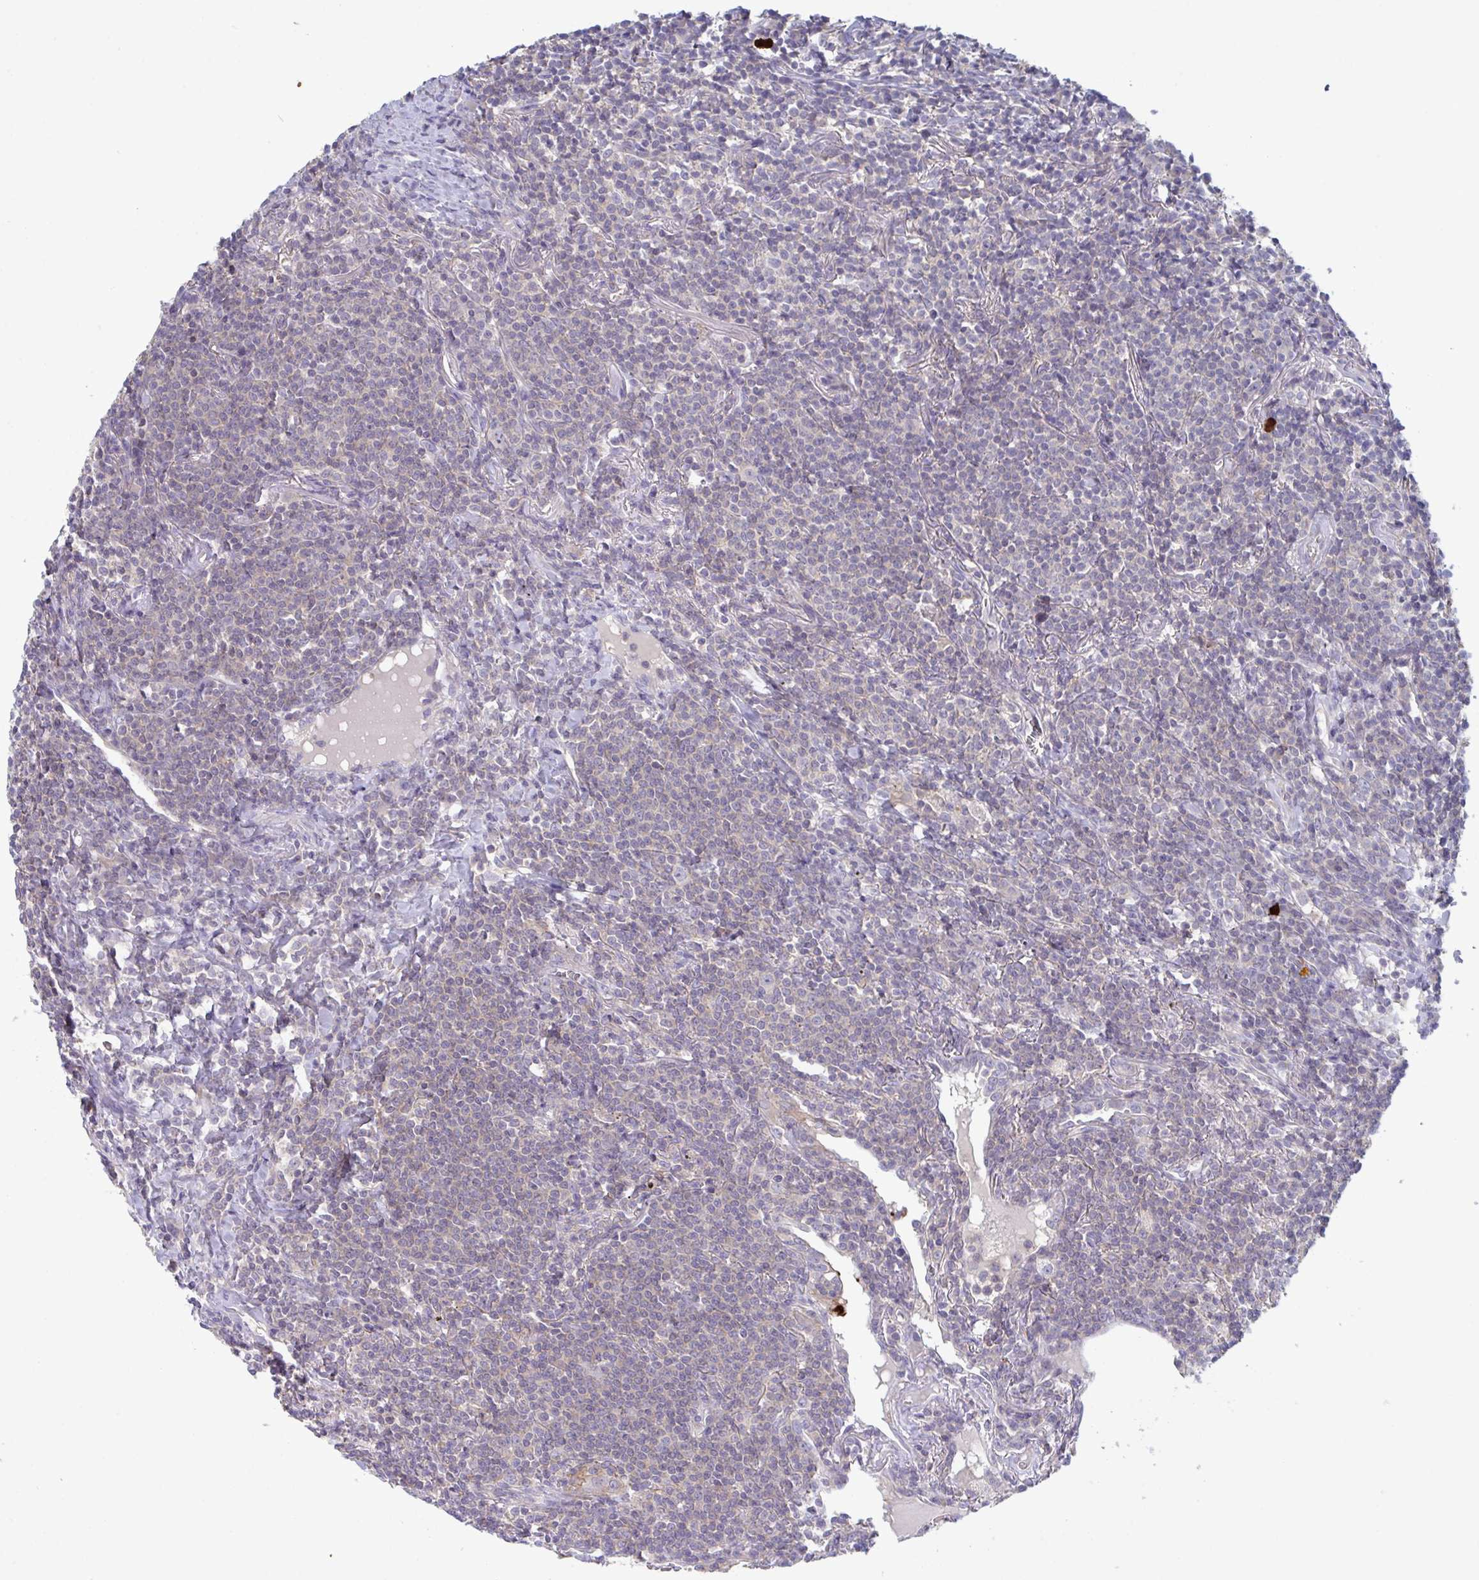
{"staining": {"intensity": "negative", "quantity": "none", "location": "none"}, "tissue": "lymphoma", "cell_type": "Tumor cells", "image_type": "cancer", "snomed": [{"axis": "morphology", "description": "Malignant lymphoma, non-Hodgkin's type, Low grade"}, {"axis": "topography", "description": "Lung"}], "caption": "The histopathology image exhibits no significant positivity in tumor cells of lymphoma.", "gene": "STK26", "patient": {"sex": "female", "age": 71}}